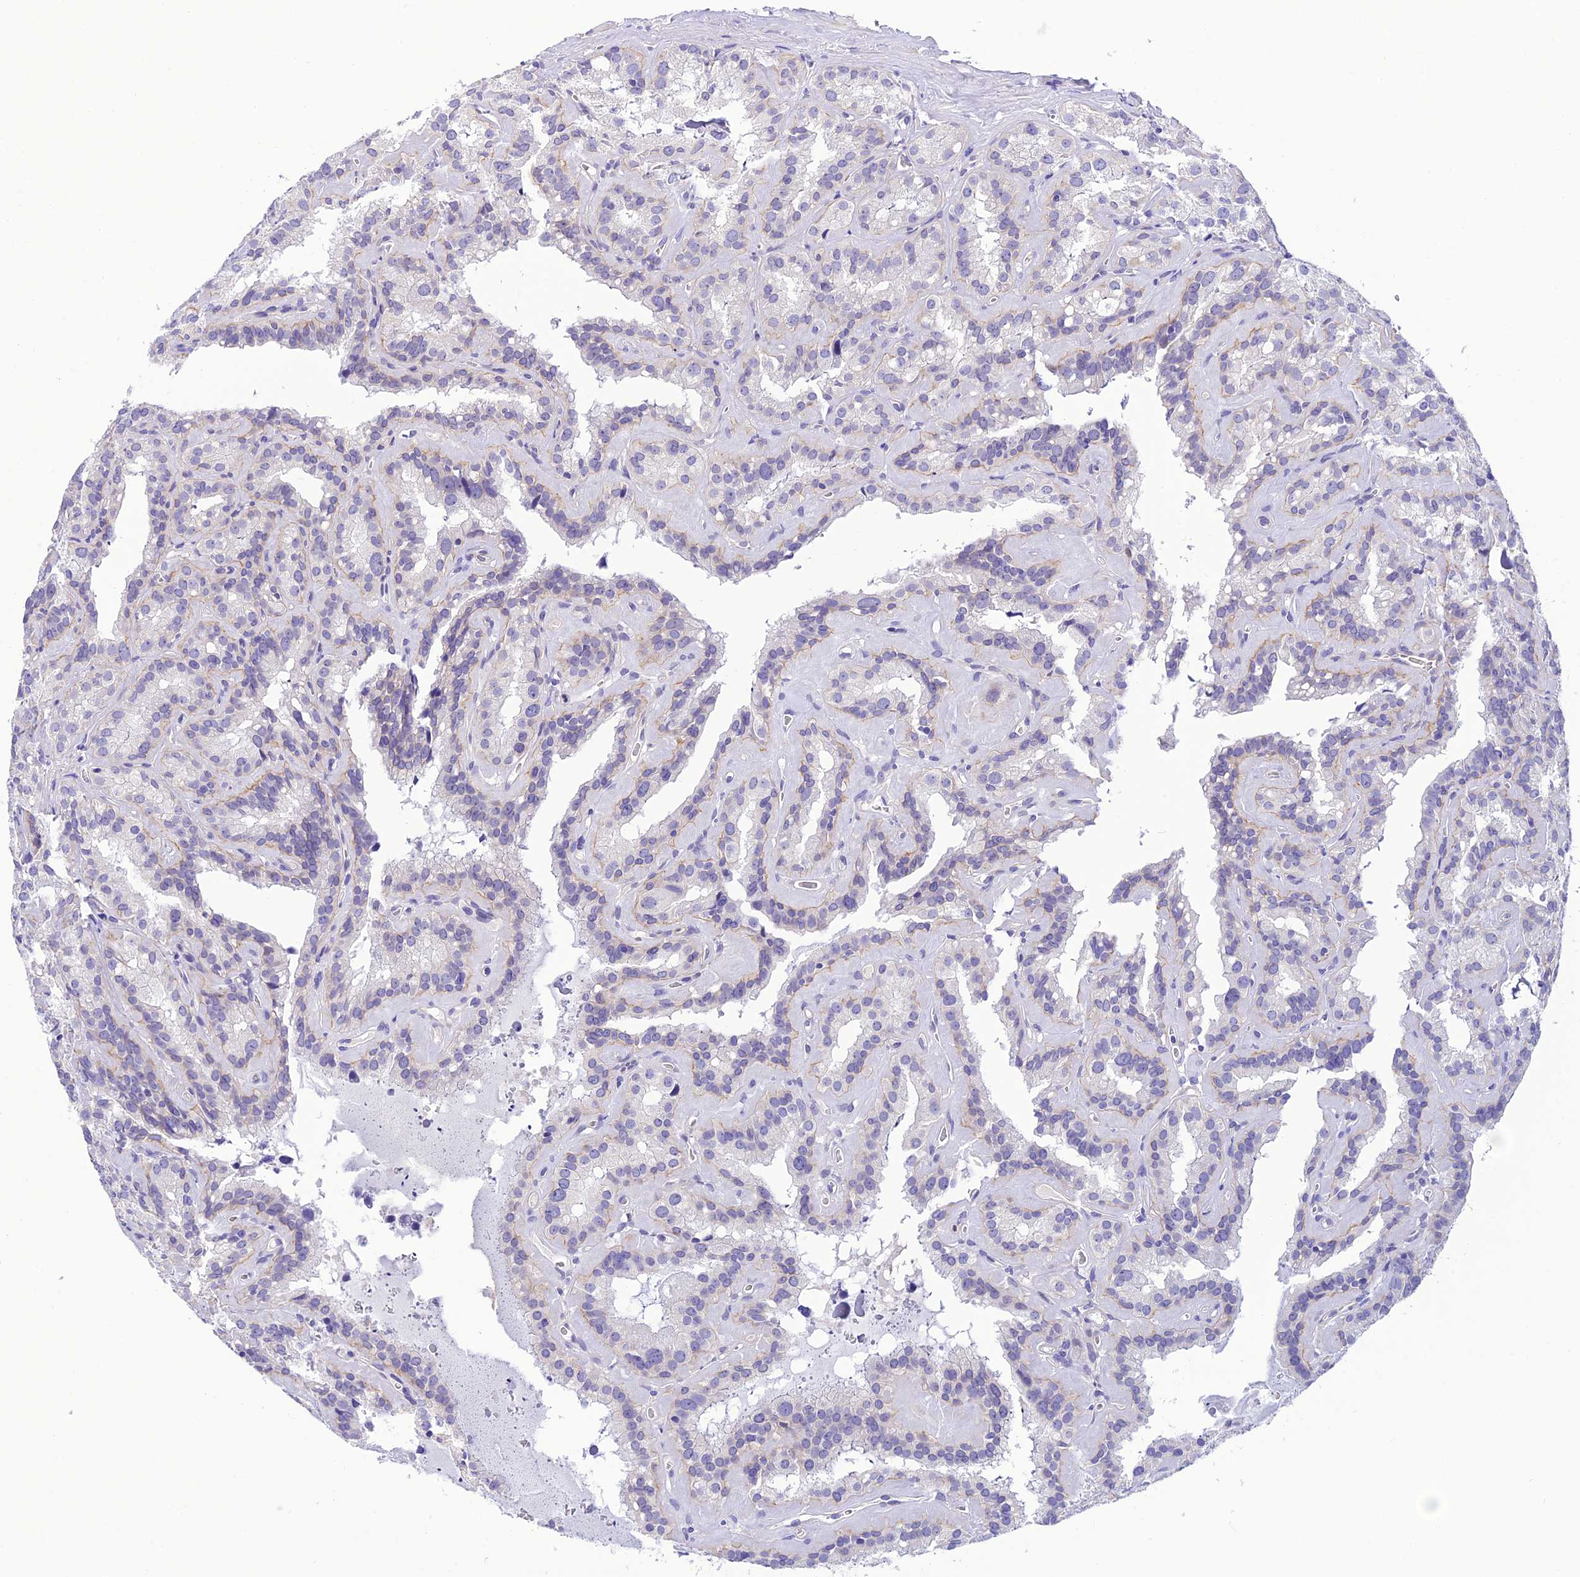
{"staining": {"intensity": "negative", "quantity": "none", "location": "none"}, "tissue": "seminal vesicle", "cell_type": "Glandular cells", "image_type": "normal", "snomed": [{"axis": "morphology", "description": "Normal tissue, NOS"}, {"axis": "topography", "description": "Prostate"}, {"axis": "topography", "description": "Seminal veicle"}], "caption": "Glandular cells are negative for protein expression in unremarkable human seminal vesicle. (Brightfield microscopy of DAB immunohistochemistry (IHC) at high magnification).", "gene": "C17orf67", "patient": {"sex": "male", "age": 59}}